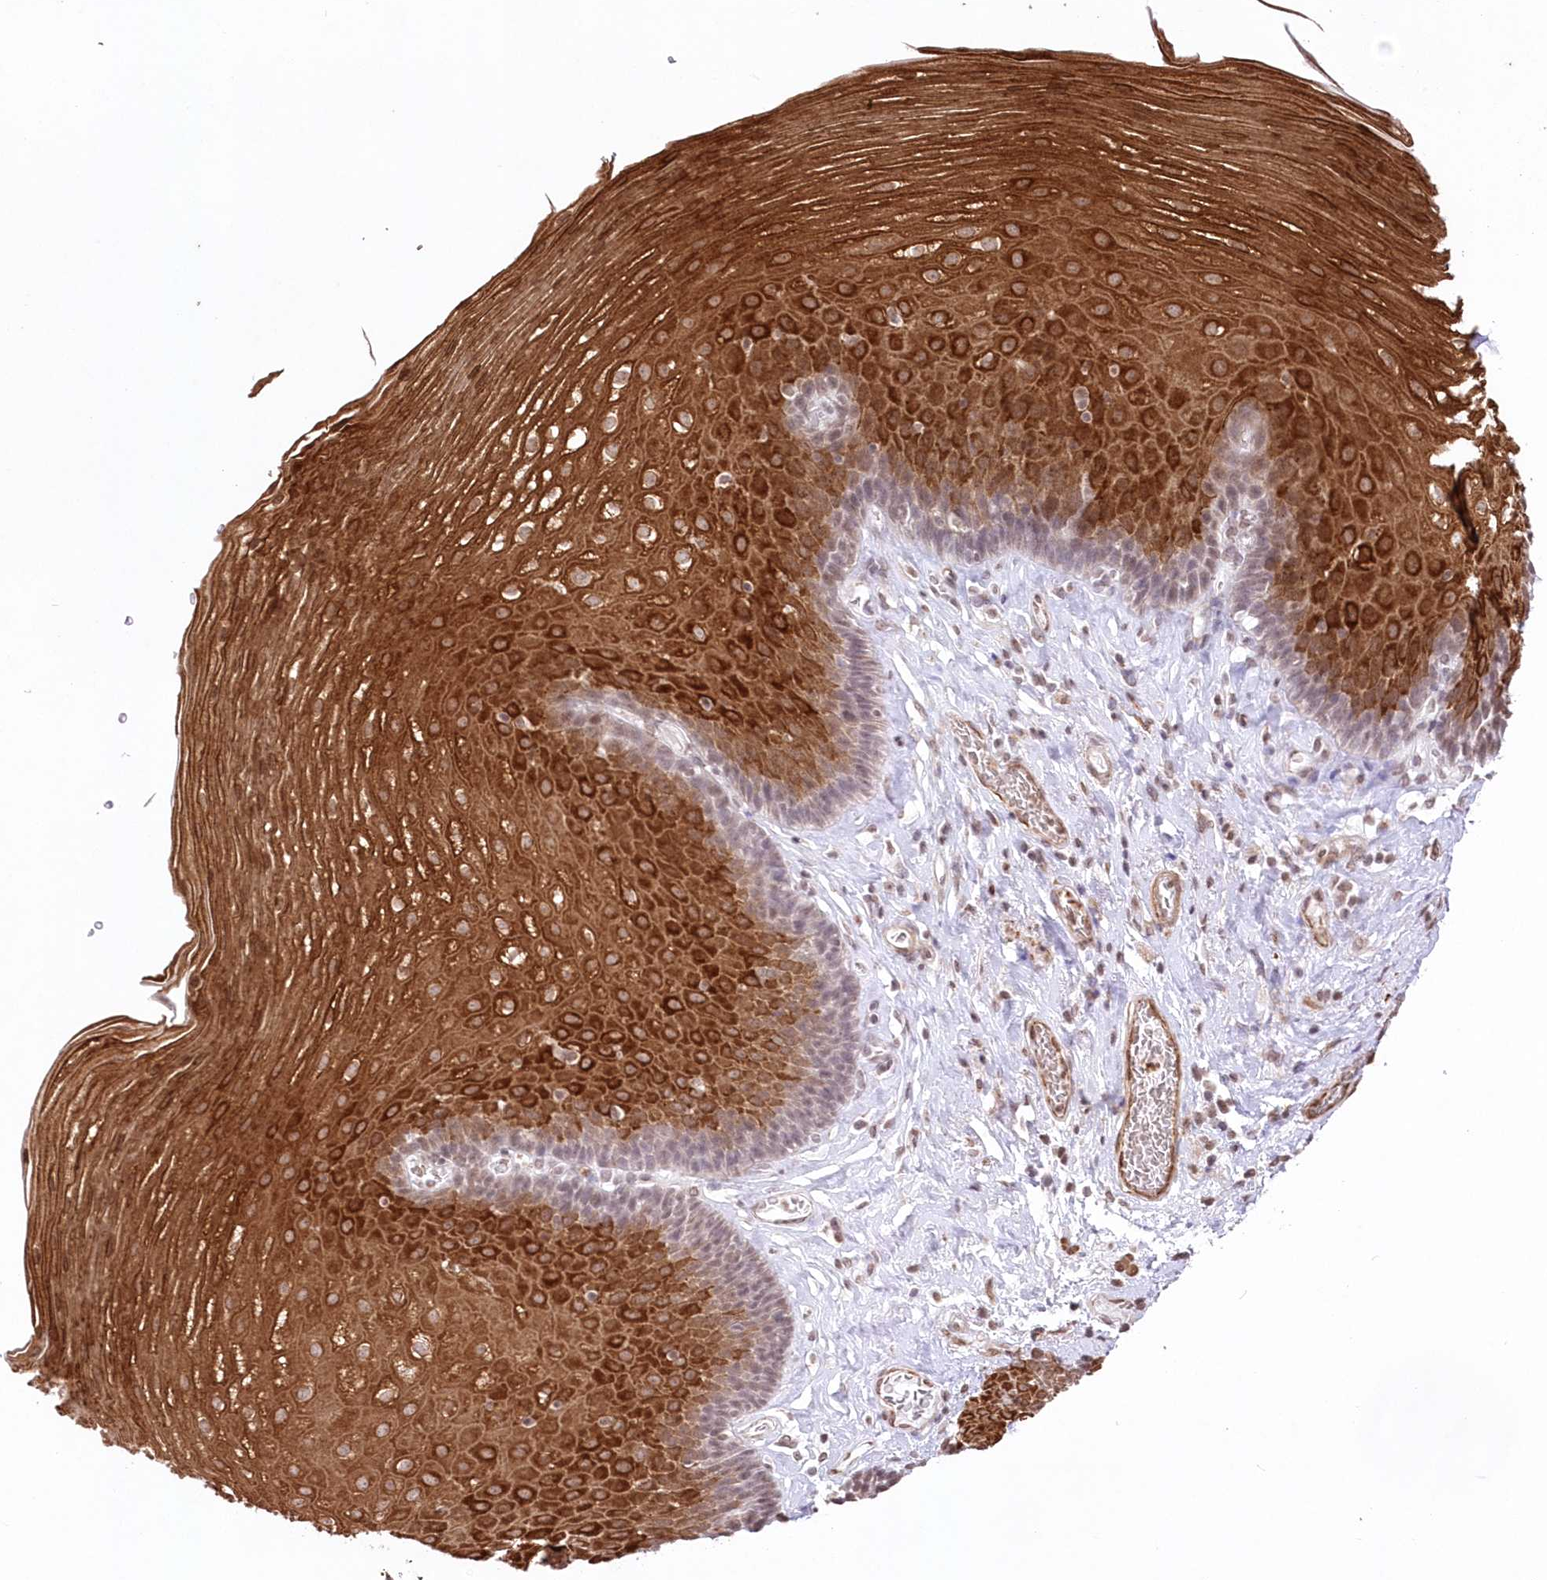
{"staining": {"intensity": "strong", "quantity": "25%-75%", "location": "cytoplasmic/membranous"}, "tissue": "esophagus", "cell_type": "Squamous epithelial cells", "image_type": "normal", "snomed": [{"axis": "morphology", "description": "Normal tissue, NOS"}, {"axis": "topography", "description": "Esophagus"}], "caption": "A brown stain shows strong cytoplasmic/membranous staining of a protein in squamous epithelial cells of normal esophagus. (DAB IHC, brown staining for protein, blue staining for nuclei).", "gene": "ENSG00000275740", "patient": {"sex": "female", "age": 66}}